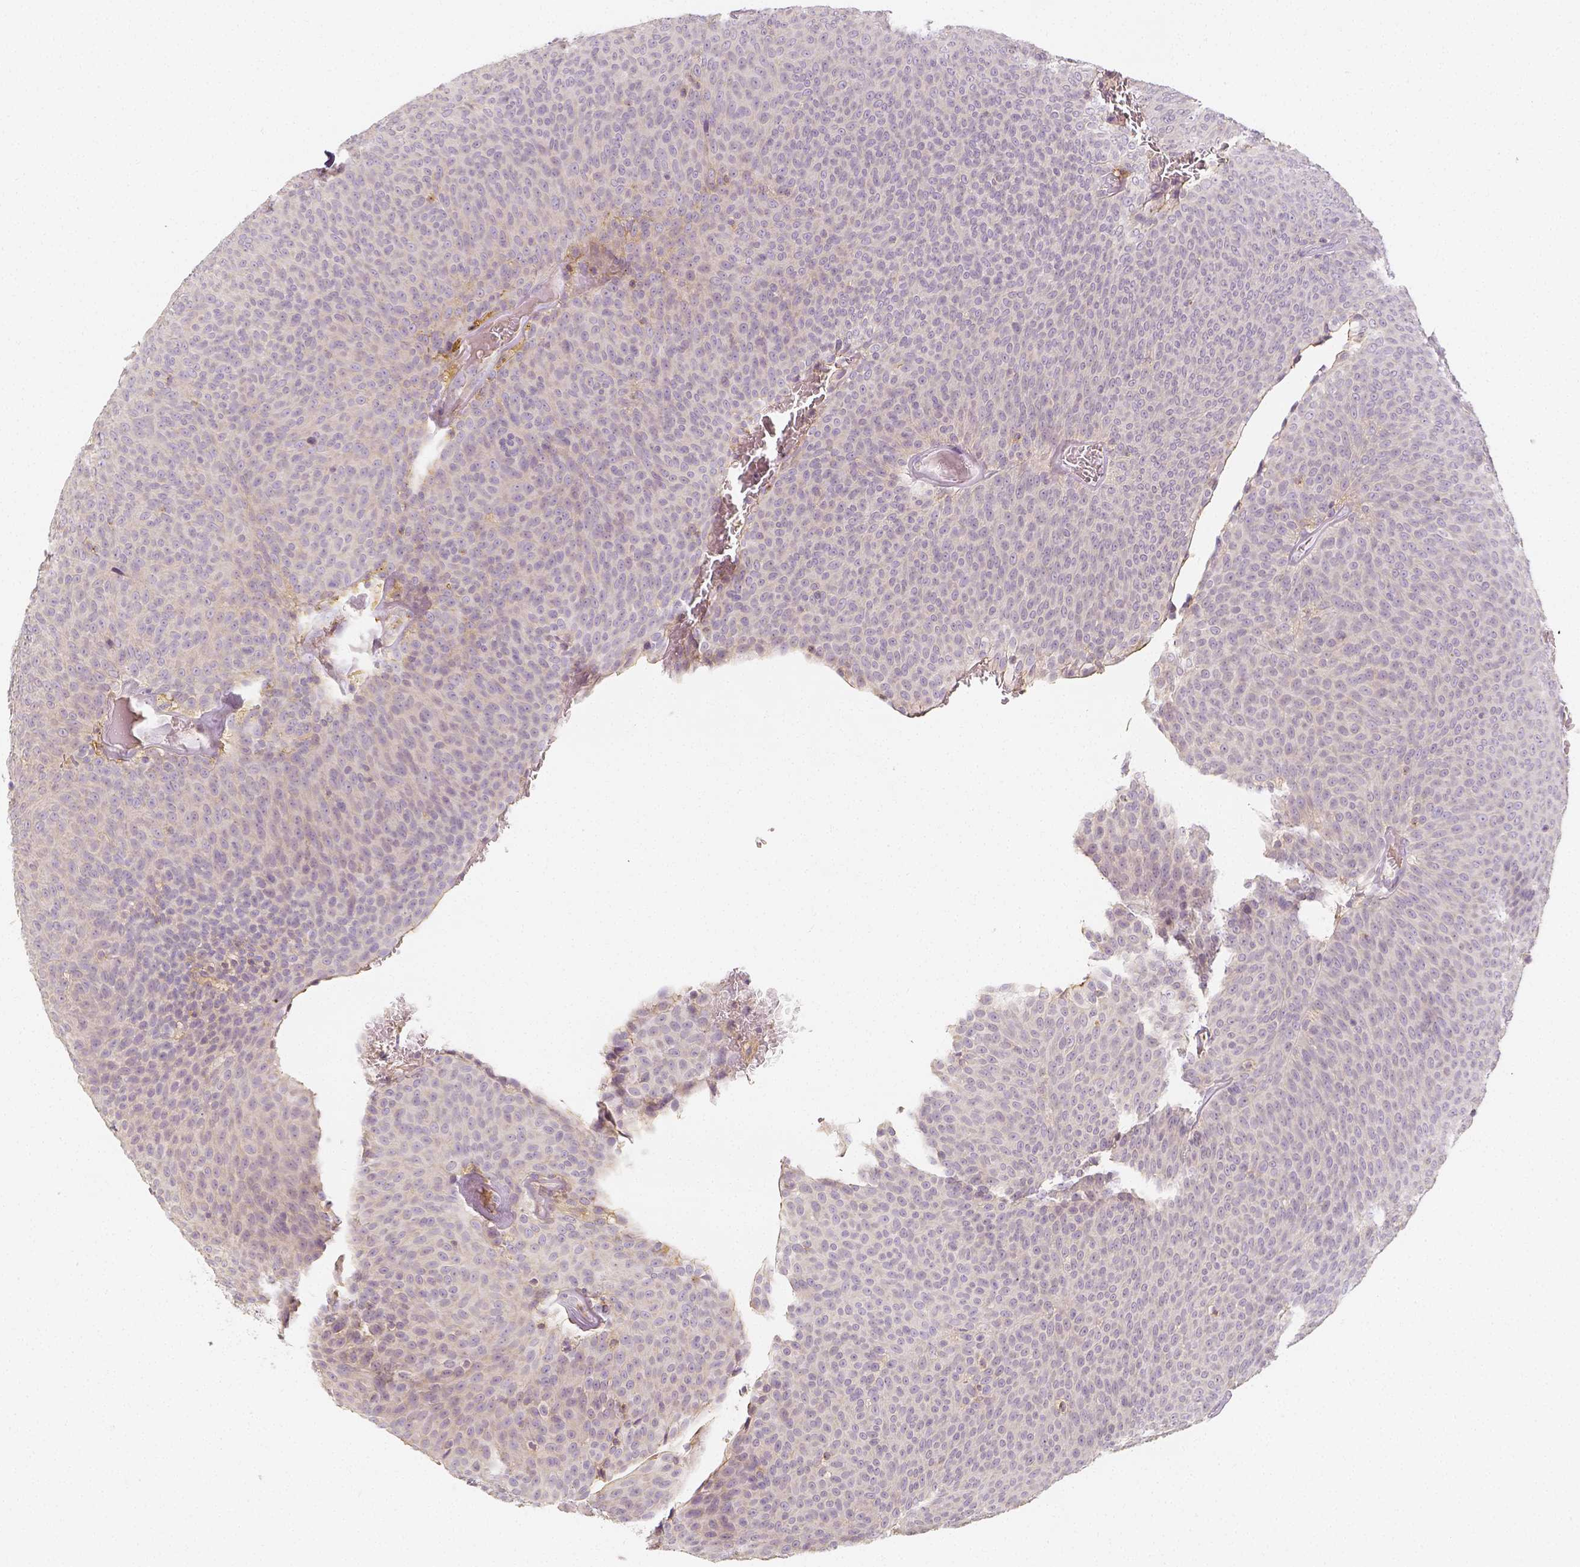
{"staining": {"intensity": "negative", "quantity": "none", "location": "none"}, "tissue": "urothelial cancer", "cell_type": "Tumor cells", "image_type": "cancer", "snomed": [{"axis": "morphology", "description": "Urothelial carcinoma, Low grade"}, {"axis": "topography", "description": "Urinary bladder"}], "caption": "Immunohistochemical staining of human urothelial carcinoma (low-grade) displays no significant staining in tumor cells.", "gene": "PTPRJ", "patient": {"sex": "male", "age": 77}}